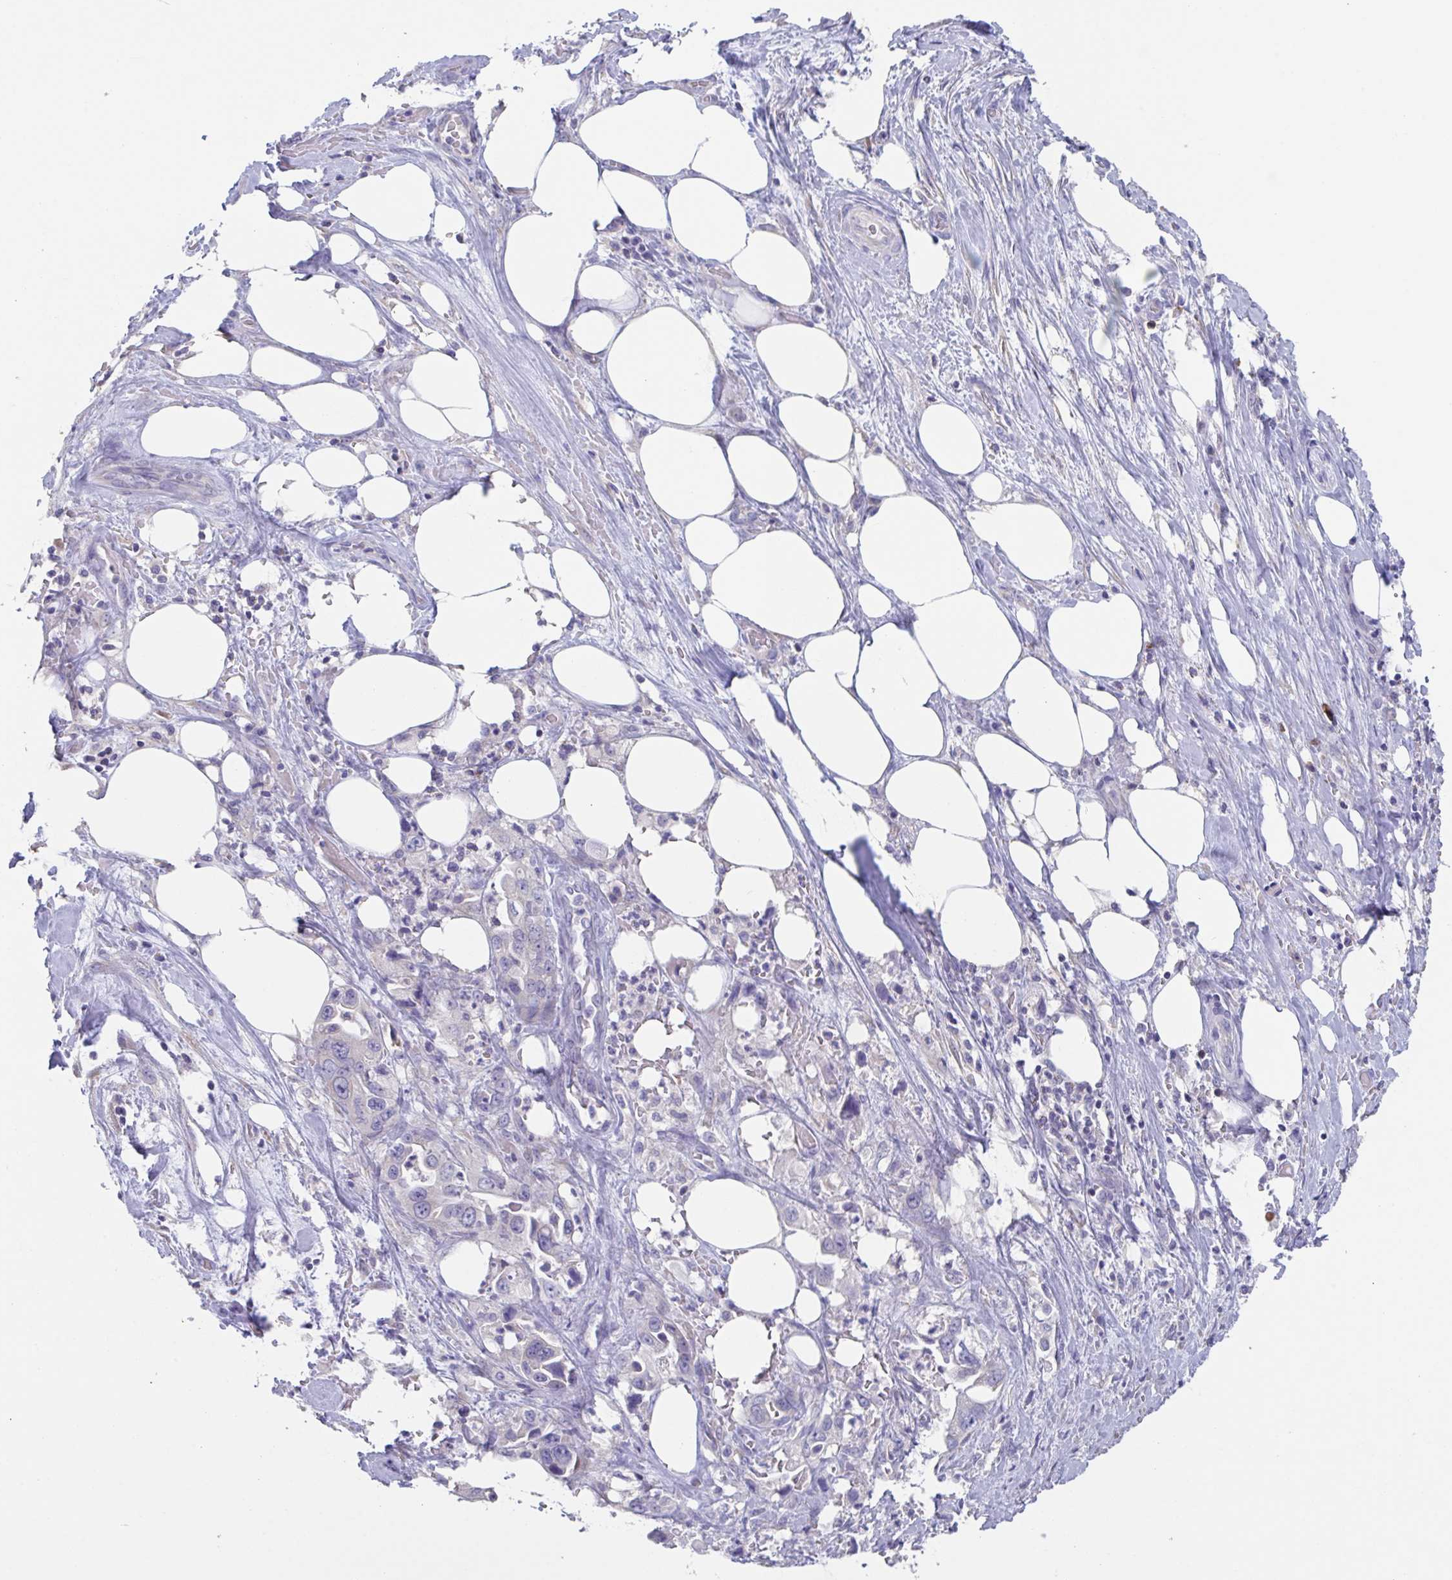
{"staining": {"intensity": "negative", "quantity": "none", "location": "none"}, "tissue": "pancreatic cancer", "cell_type": "Tumor cells", "image_type": "cancer", "snomed": [{"axis": "morphology", "description": "Adenocarcinoma, NOS"}, {"axis": "topography", "description": "Pancreas"}], "caption": "This is an immunohistochemistry histopathology image of adenocarcinoma (pancreatic). There is no positivity in tumor cells.", "gene": "LRRC58", "patient": {"sex": "female", "age": 61}}